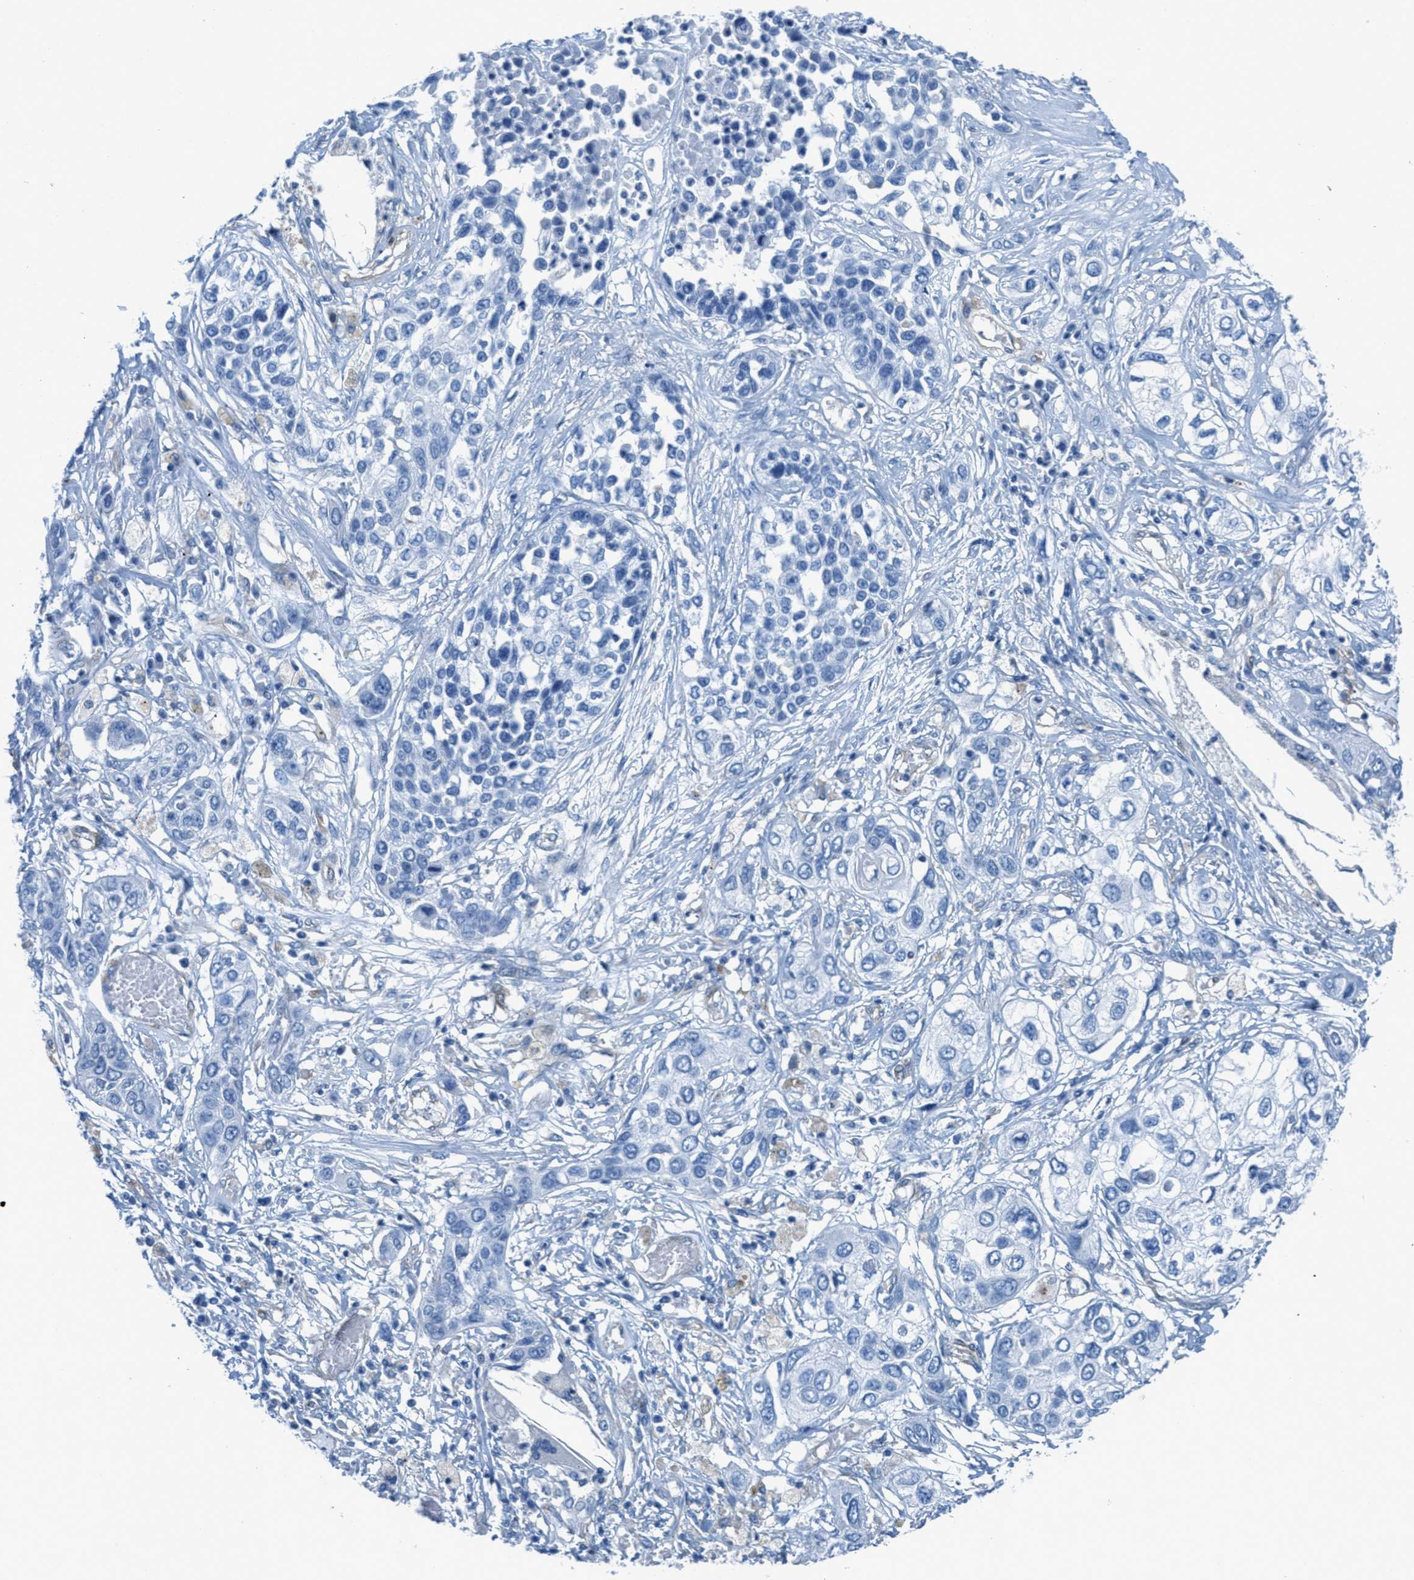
{"staining": {"intensity": "negative", "quantity": "none", "location": "none"}, "tissue": "lung cancer", "cell_type": "Tumor cells", "image_type": "cancer", "snomed": [{"axis": "morphology", "description": "Squamous cell carcinoma, NOS"}, {"axis": "topography", "description": "Lung"}], "caption": "Lung squamous cell carcinoma was stained to show a protein in brown. There is no significant expression in tumor cells.", "gene": "MAPRE2", "patient": {"sex": "male", "age": 65}}